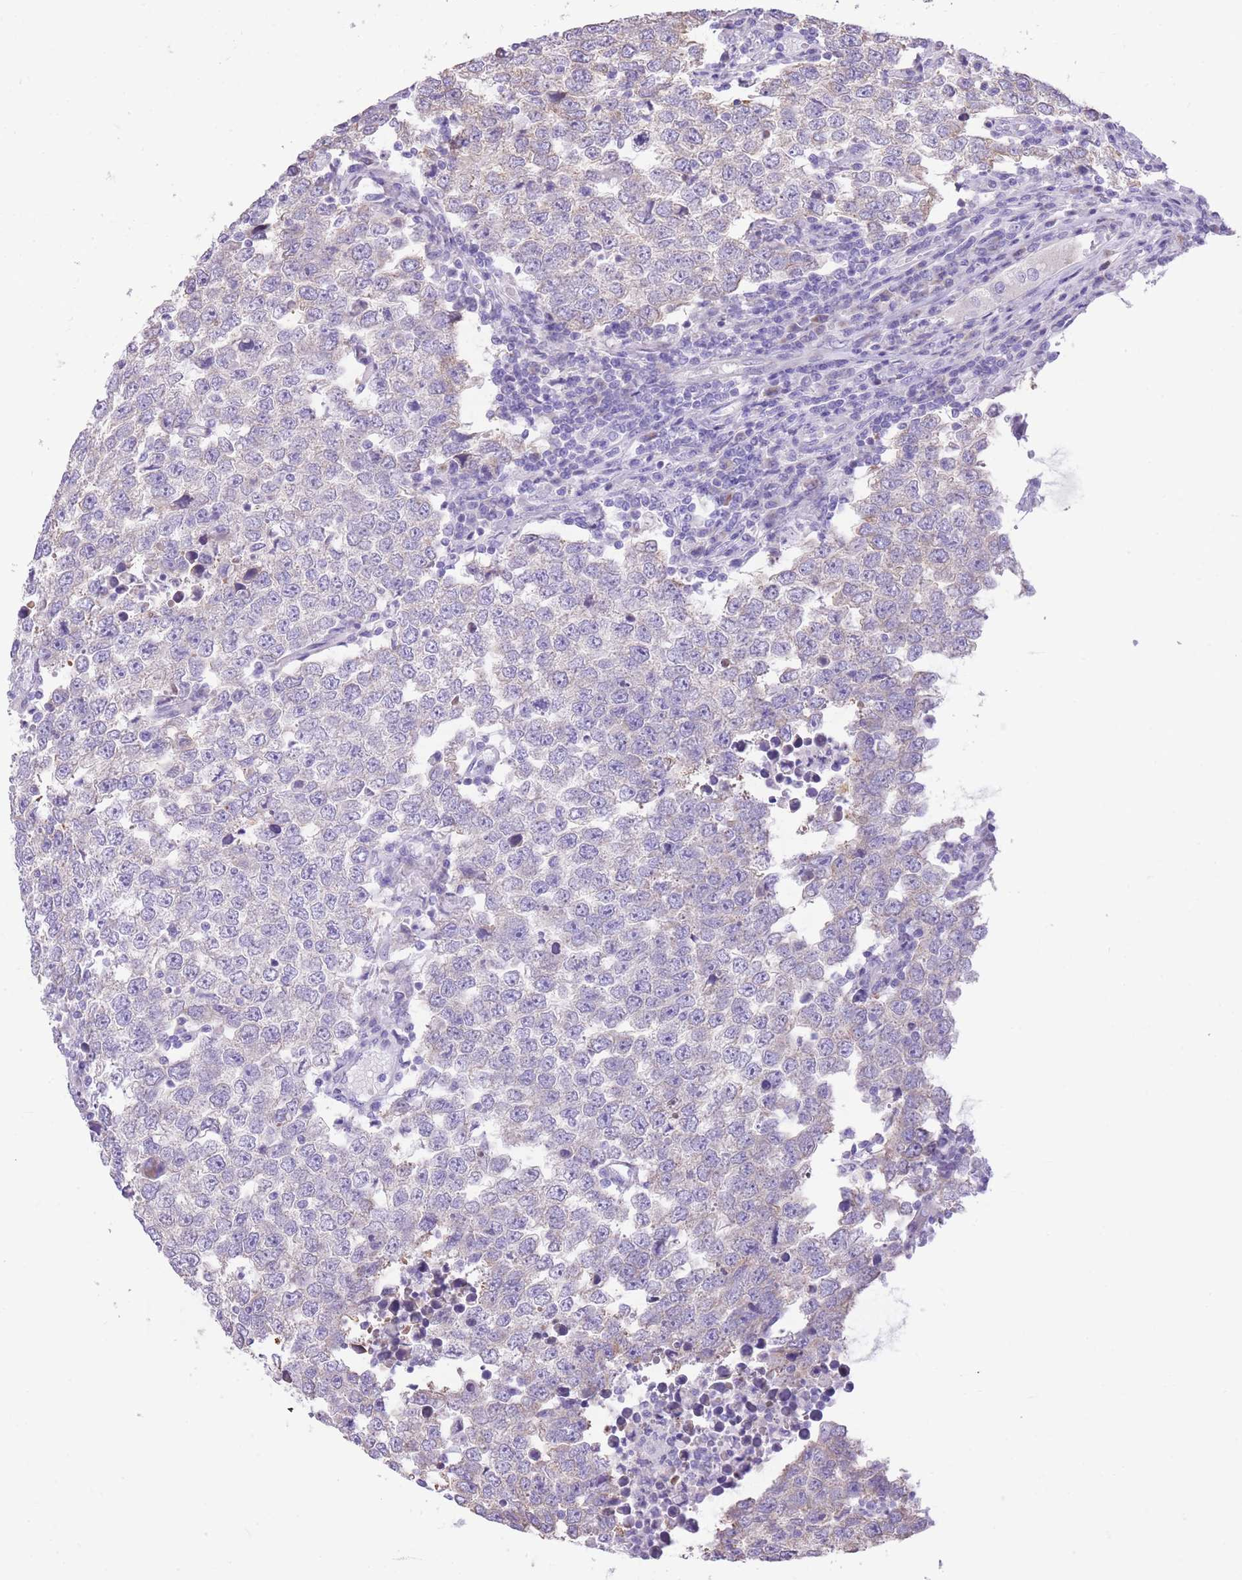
{"staining": {"intensity": "negative", "quantity": "none", "location": "none"}, "tissue": "testis cancer", "cell_type": "Tumor cells", "image_type": "cancer", "snomed": [{"axis": "morphology", "description": "Seminoma, NOS"}, {"axis": "morphology", "description": "Carcinoma, Embryonal, NOS"}, {"axis": "topography", "description": "Testis"}], "caption": "The micrograph reveals no significant staining in tumor cells of seminoma (testis).", "gene": "RHOU", "patient": {"sex": "male", "age": 28}}